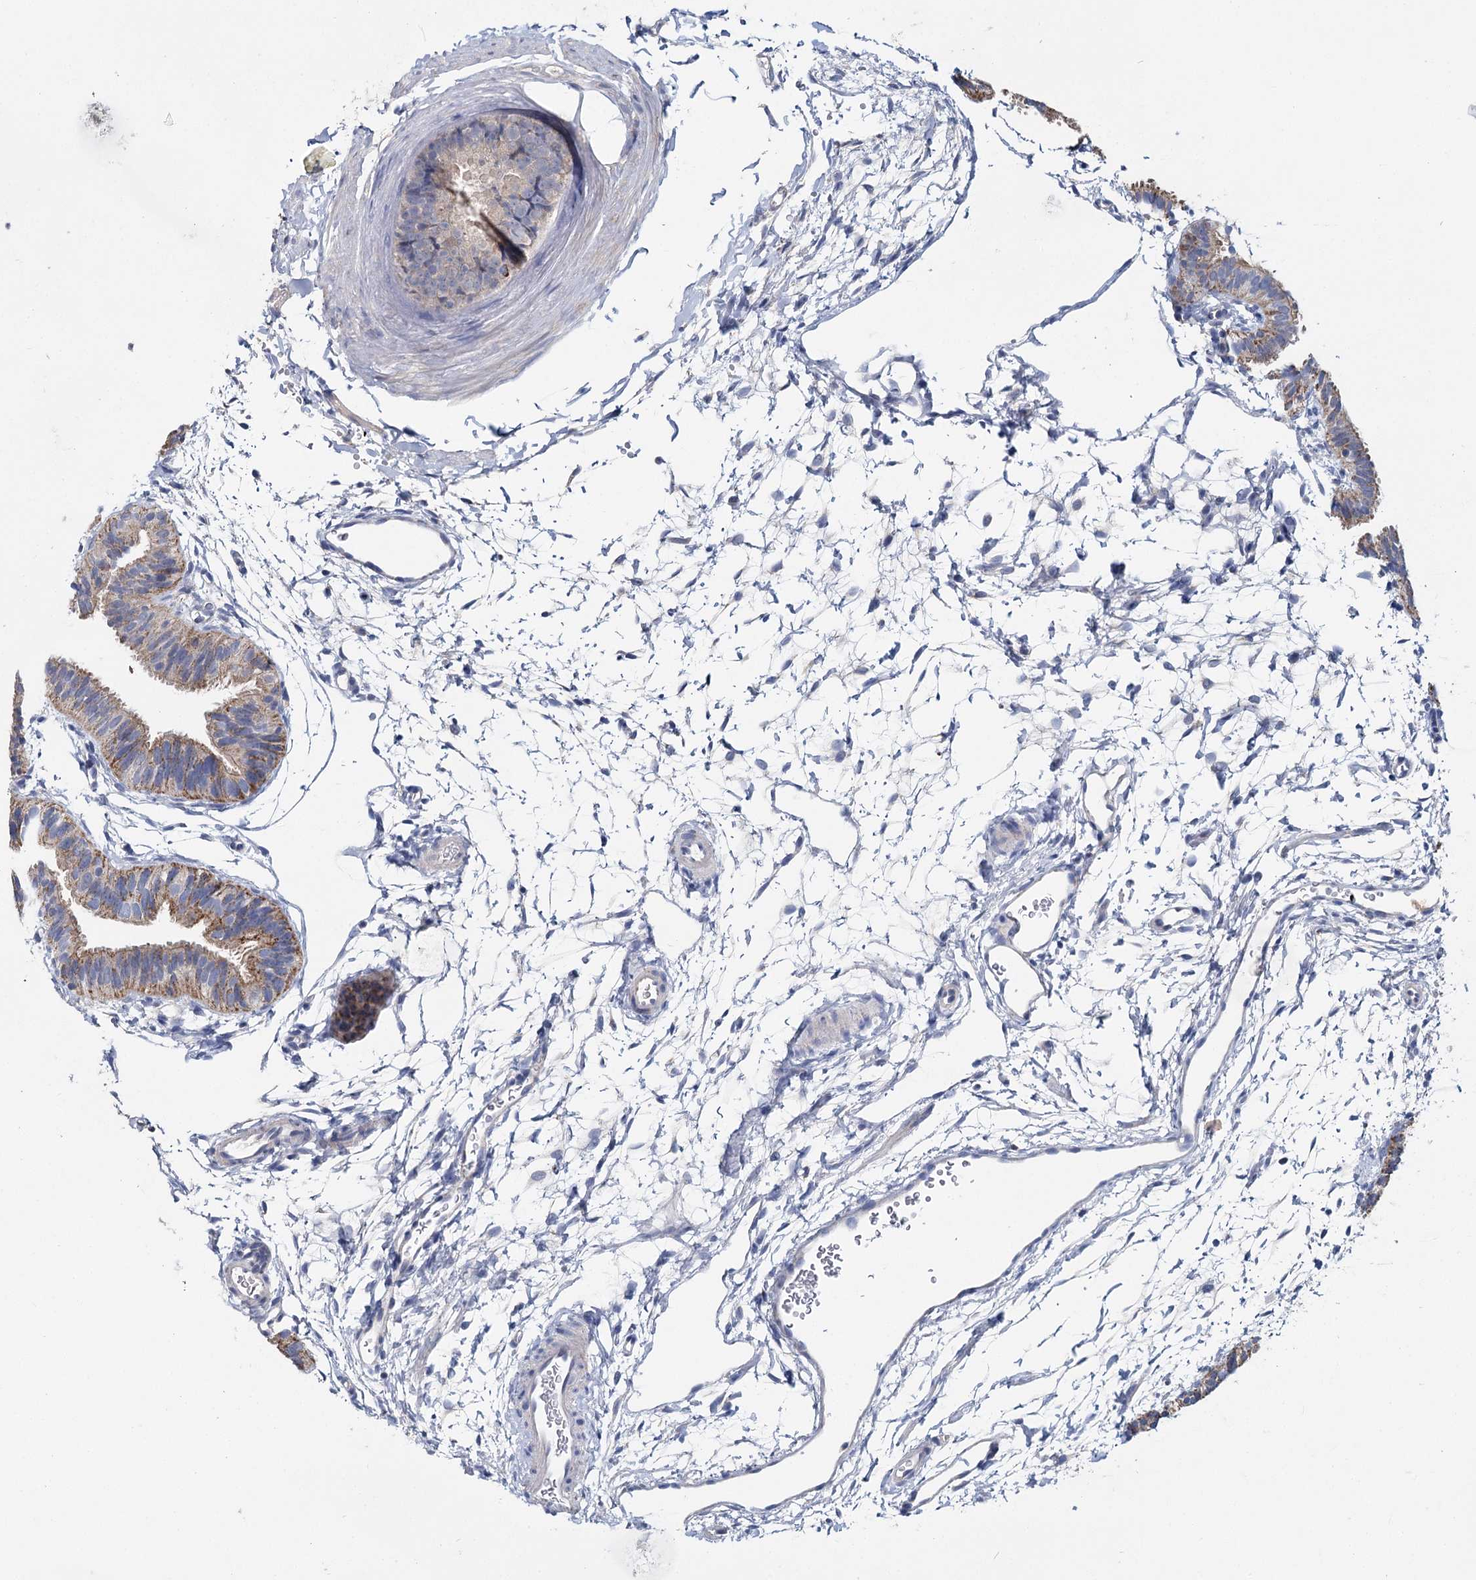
{"staining": {"intensity": "moderate", "quantity": "25%-75%", "location": "cytoplasmic/membranous"}, "tissue": "fallopian tube", "cell_type": "Glandular cells", "image_type": "normal", "snomed": [{"axis": "morphology", "description": "Normal tissue, NOS"}, {"axis": "topography", "description": "Fallopian tube"}], "caption": "Protein staining shows moderate cytoplasmic/membranous positivity in approximately 25%-75% of glandular cells in benign fallopian tube. The protein of interest is stained brown, and the nuclei are stained in blue (DAB (3,3'-diaminobenzidine) IHC with brightfield microscopy, high magnification).", "gene": "ANKRD16", "patient": {"sex": "female", "age": 35}}